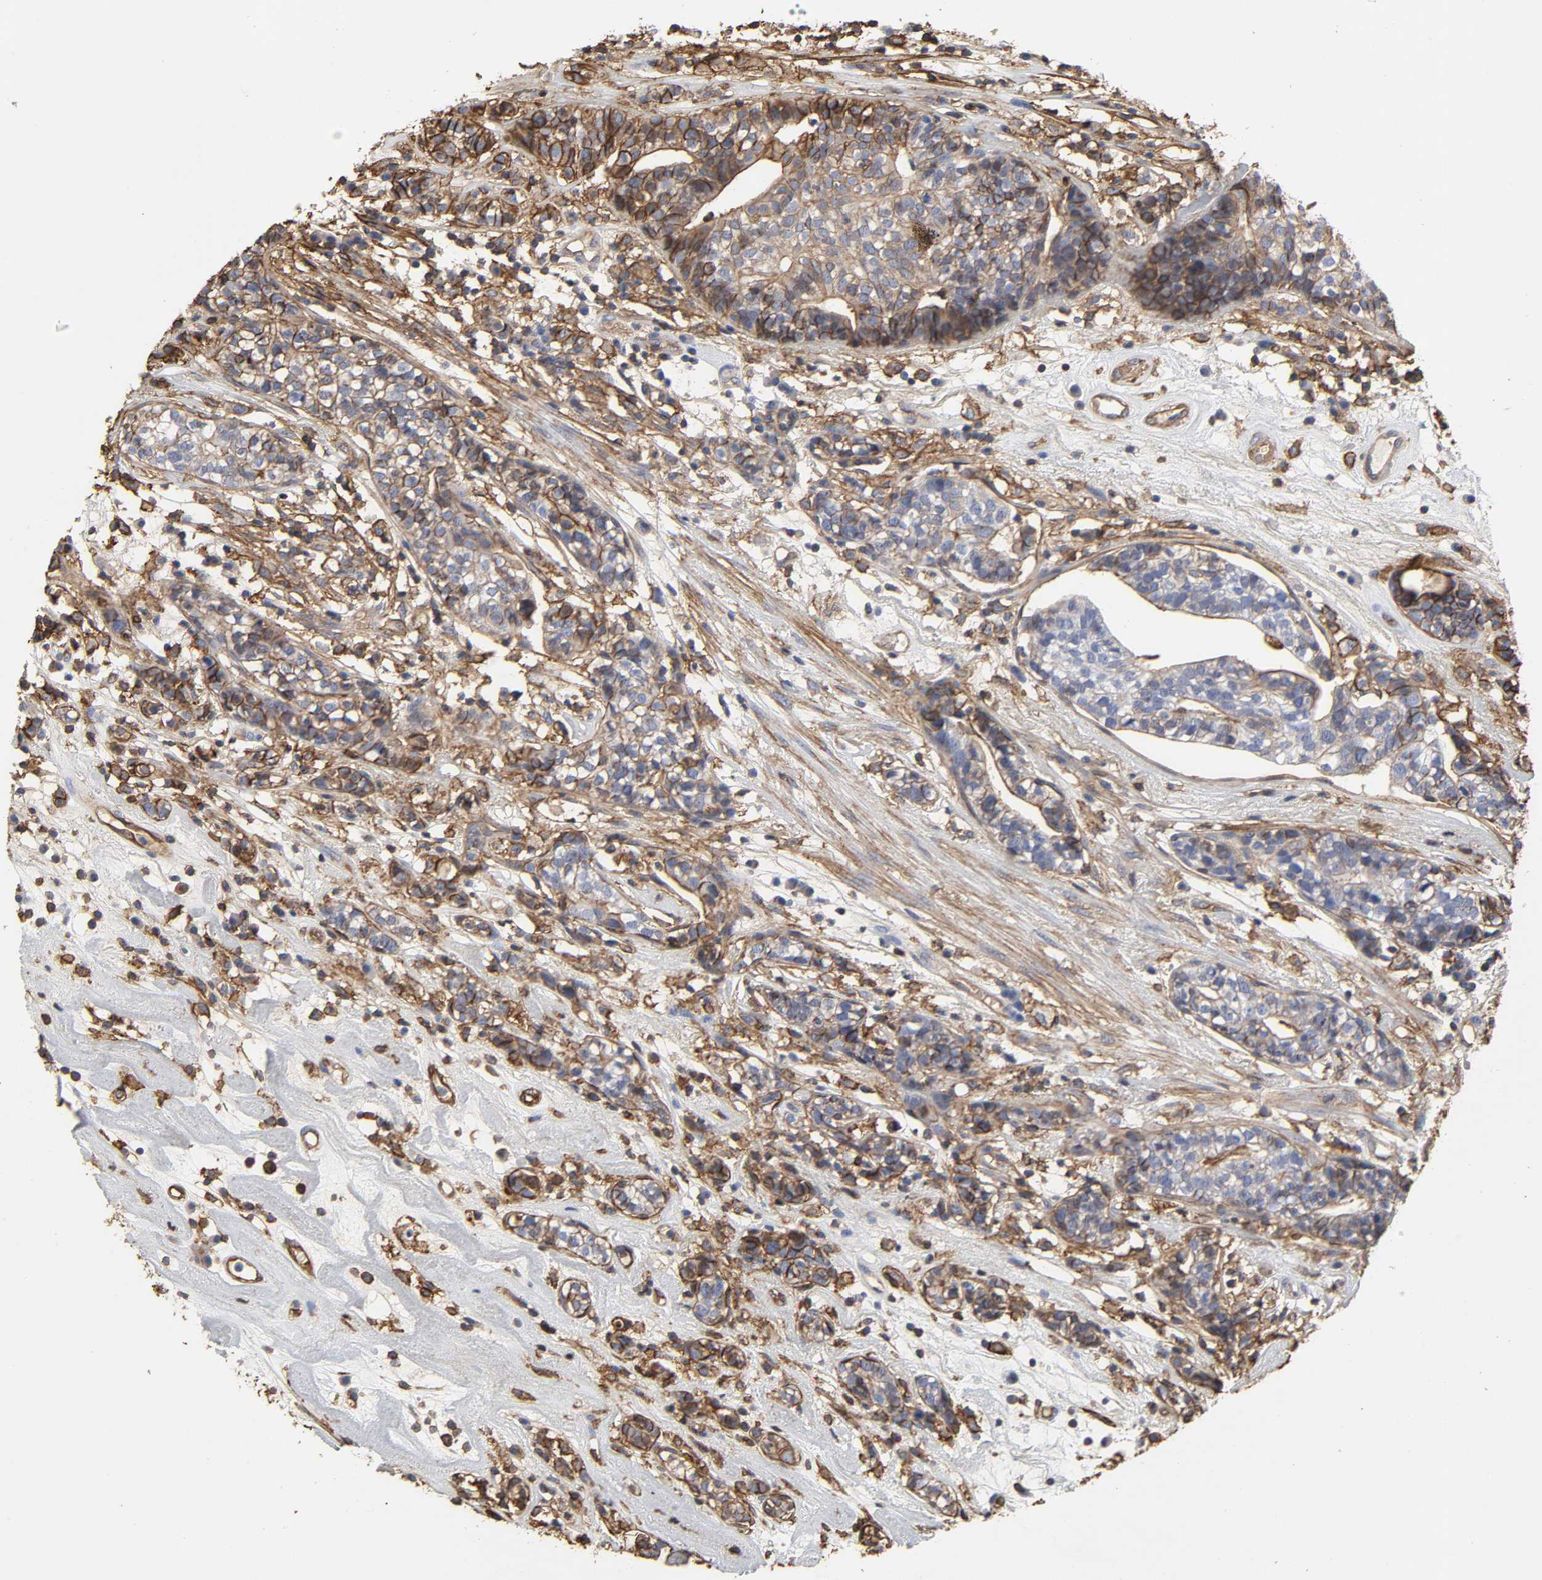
{"staining": {"intensity": "moderate", "quantity": ">75%", "location": "cytoplasmic/membranous"}, "tissue": "head and neck cancer", "cell_type": "Tumor cells", "image_type": "cancer", "snomed": [{"axis": "morphology", "description": "Adenocarcinoma, NOS"}, {"axis": "topography", "description": "Salivary gland"}, {"axis": "topography", "description": "Head-Neck"}], "caption": "The micrograph displays staining of head and neck cancer, revealing moderate cytoplasmic/membranous protein staining (brown color) within tumor cells.", "gene": "ANXA2", "patient": {"sex": "female", "age": 65}}